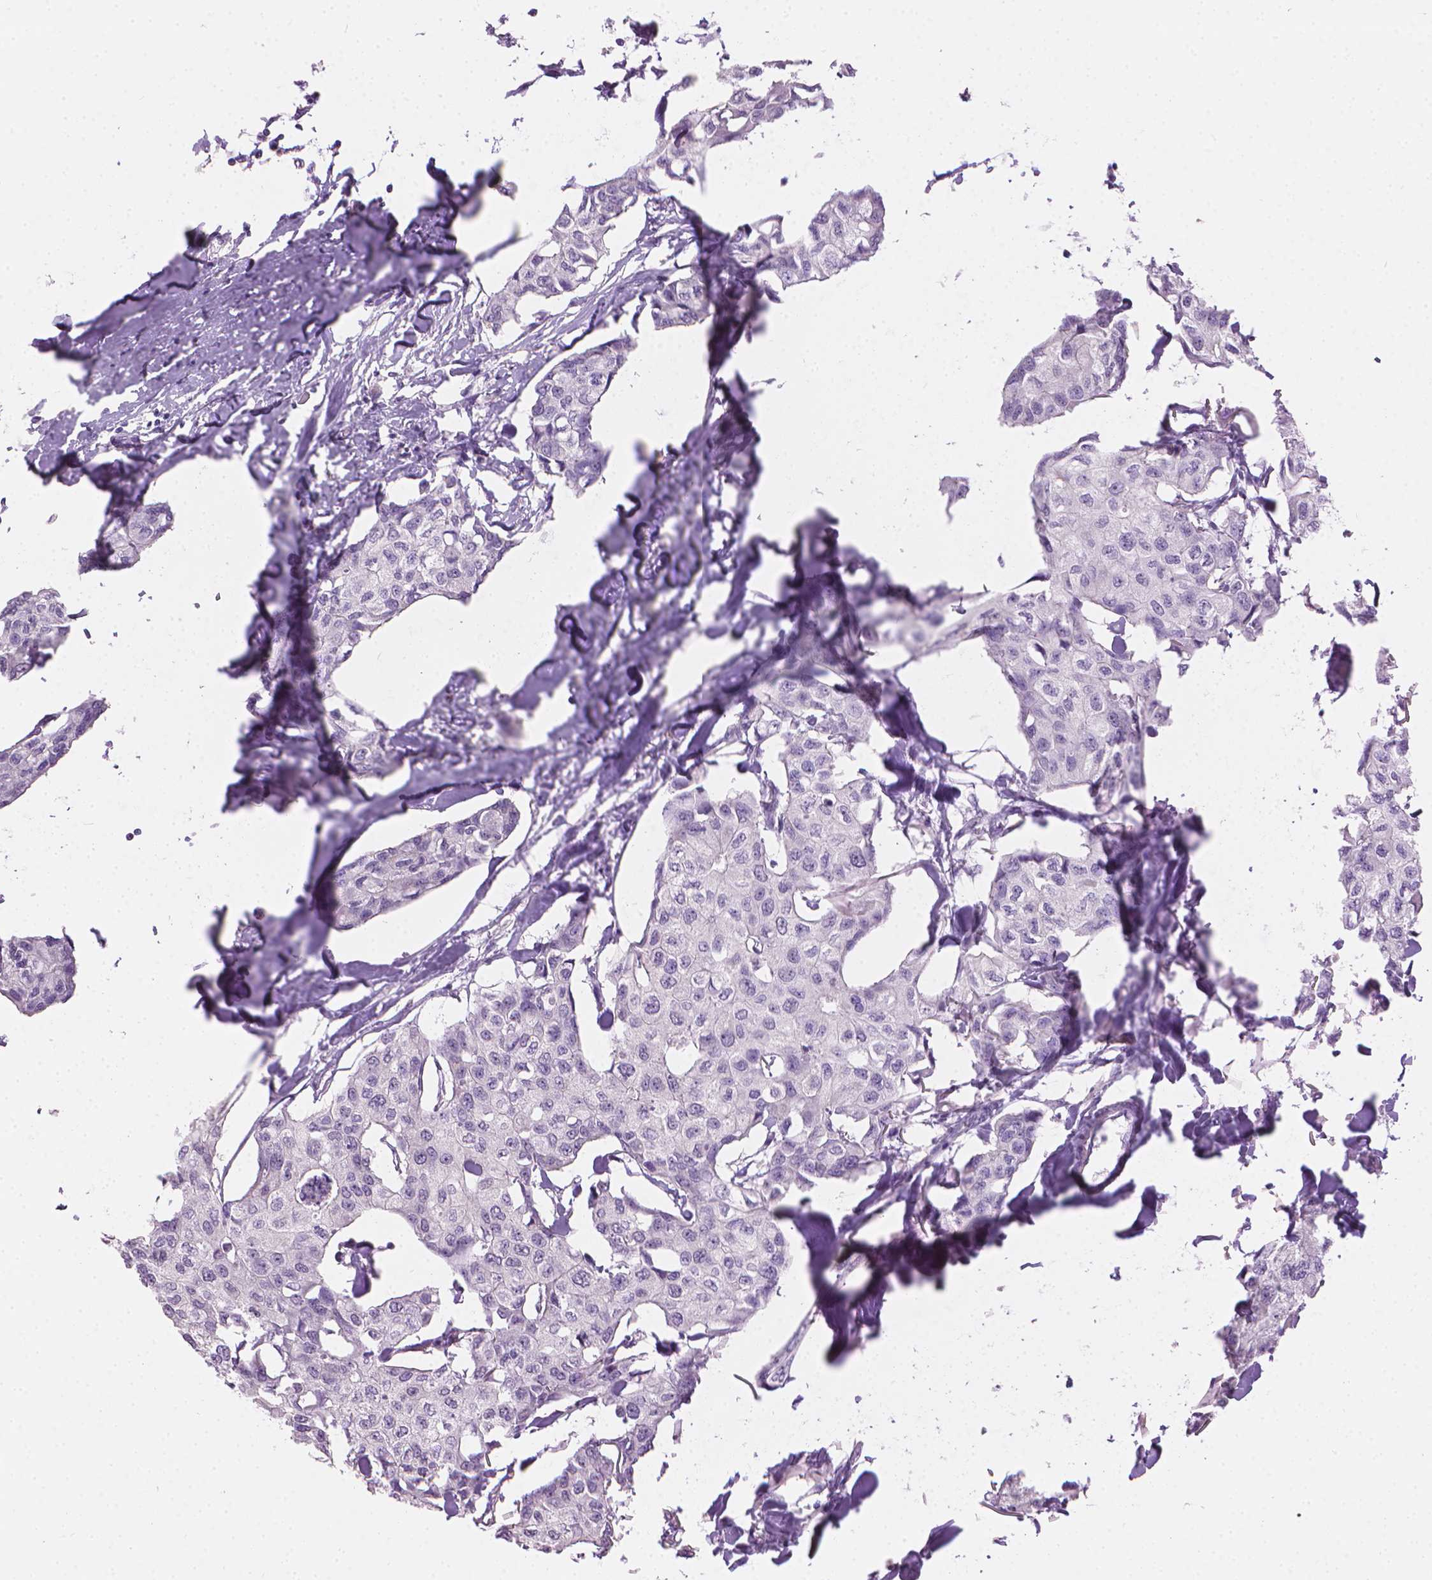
{"staining": {"intensity": "negative", "quantity": "none", "location": "none"}, "tissue": "breast cancer", "cell_type": "Tumor cells", "image_type": "cancer", "snomed": [{"axis": "morphology", "description": "Duct carcinoma"}, {"axis": "topography", "description": "Breast"}], "caption": "Immunohistochemistry histopathology image of neoplastic tissue: intraductal carcinoma (breast) stained with DAB (3,3'-diaminobenzidine) shows no significant protein expression in tumor cells.", "gene": "MLANA", "patient": {"sex": "female", "age": 80}}